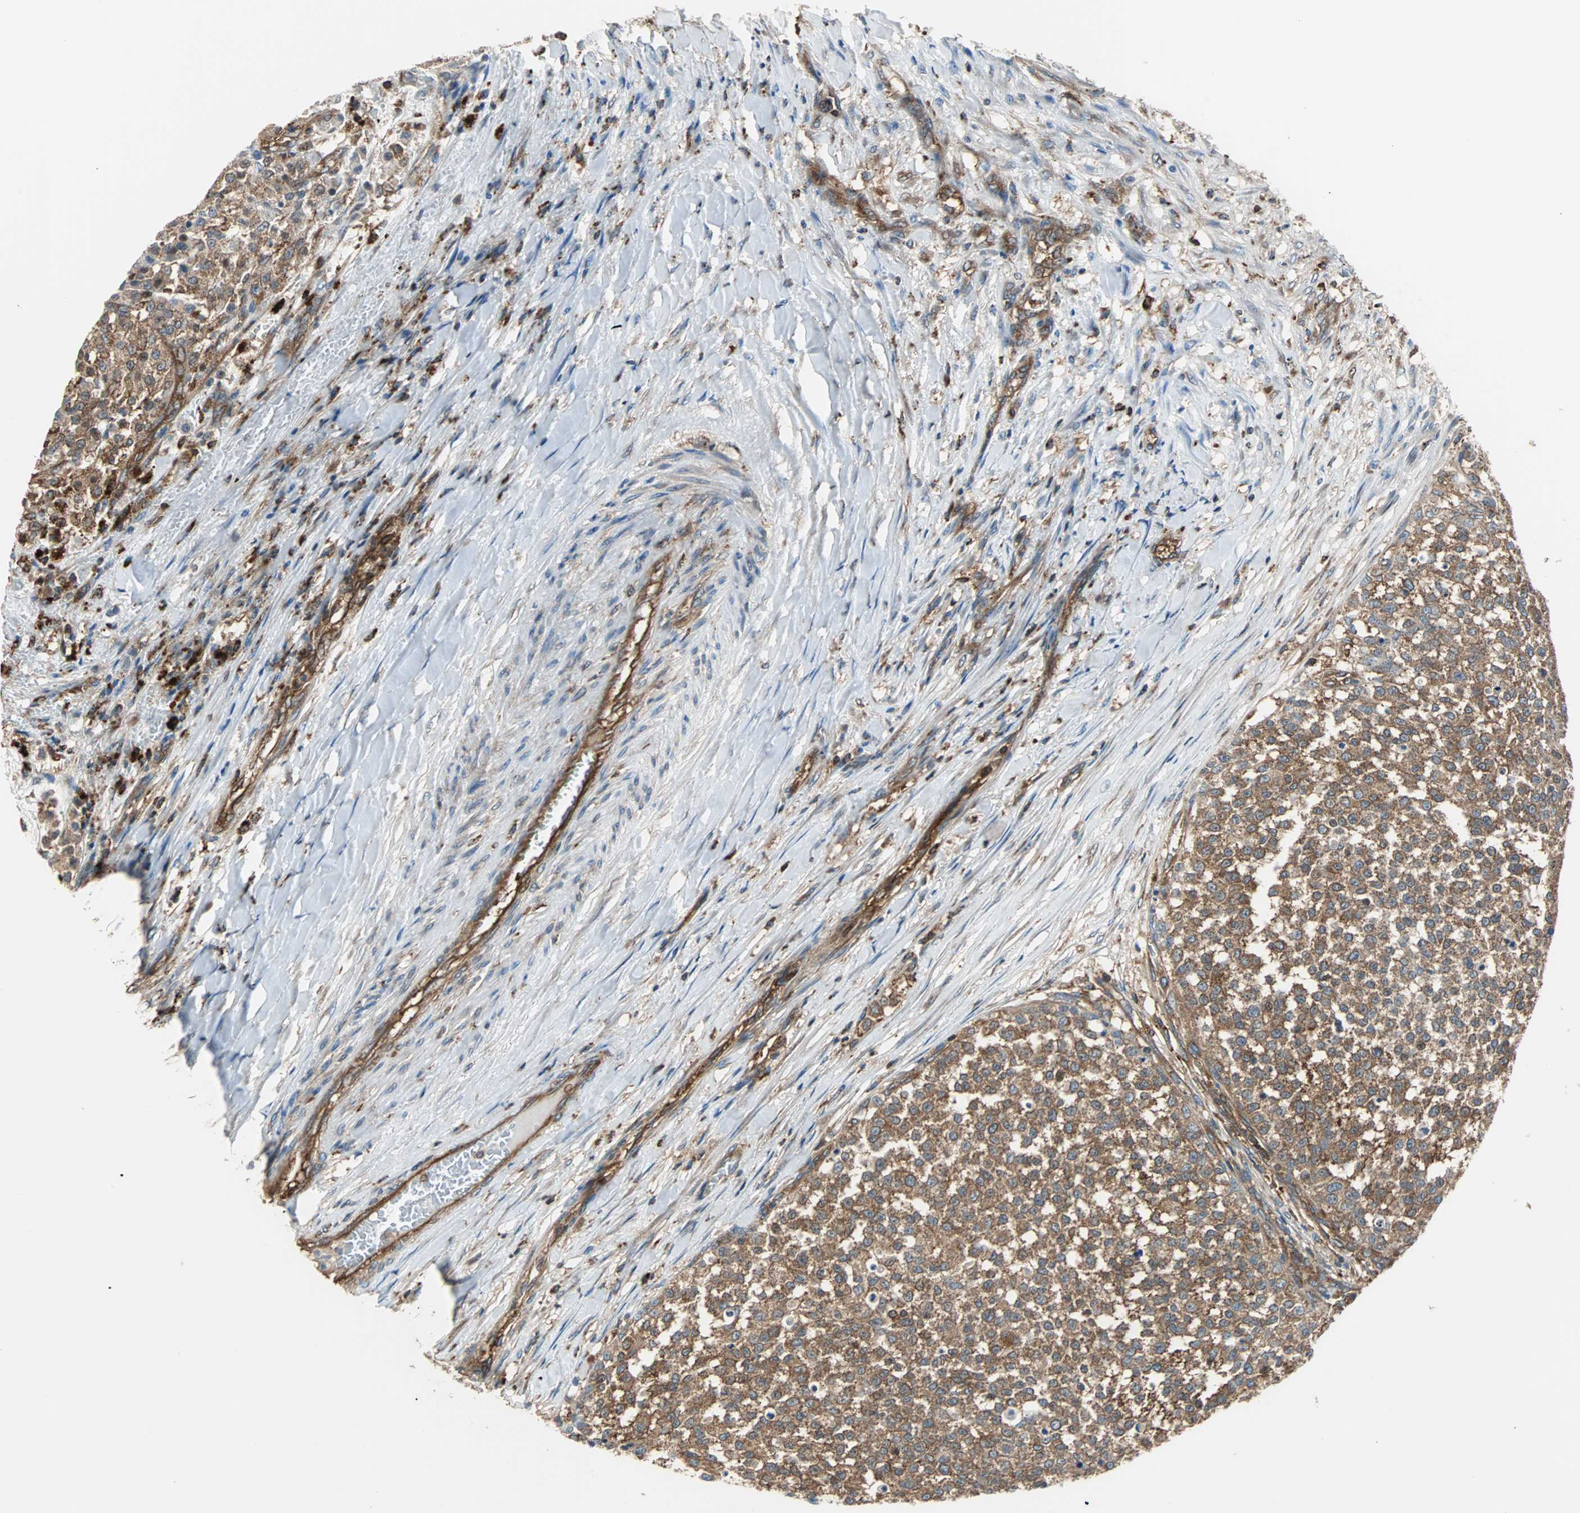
{"staining": {"intensity": "moderate", "quantity": ">75%", "location": "cytoplasmic/membranous"}, "tissue": "testis cancer", "cell_type": "Tumor cells", "image_type": "cancer", "snomed": [{"axis": "morphology", "description": "Seminoma, NOS"}, {"axis": "topography", "description": "Testis"}], "caption": "Immunohistochemistry of testis seminoma reveals medium levels of moderate cytoplasmic/membranous expression in about >75% of tumor cells. The protein is shown in brown color, while the nuclei are stained blue.", "gene": "RELA", "patient": {"sex": "male", "age": 59}}